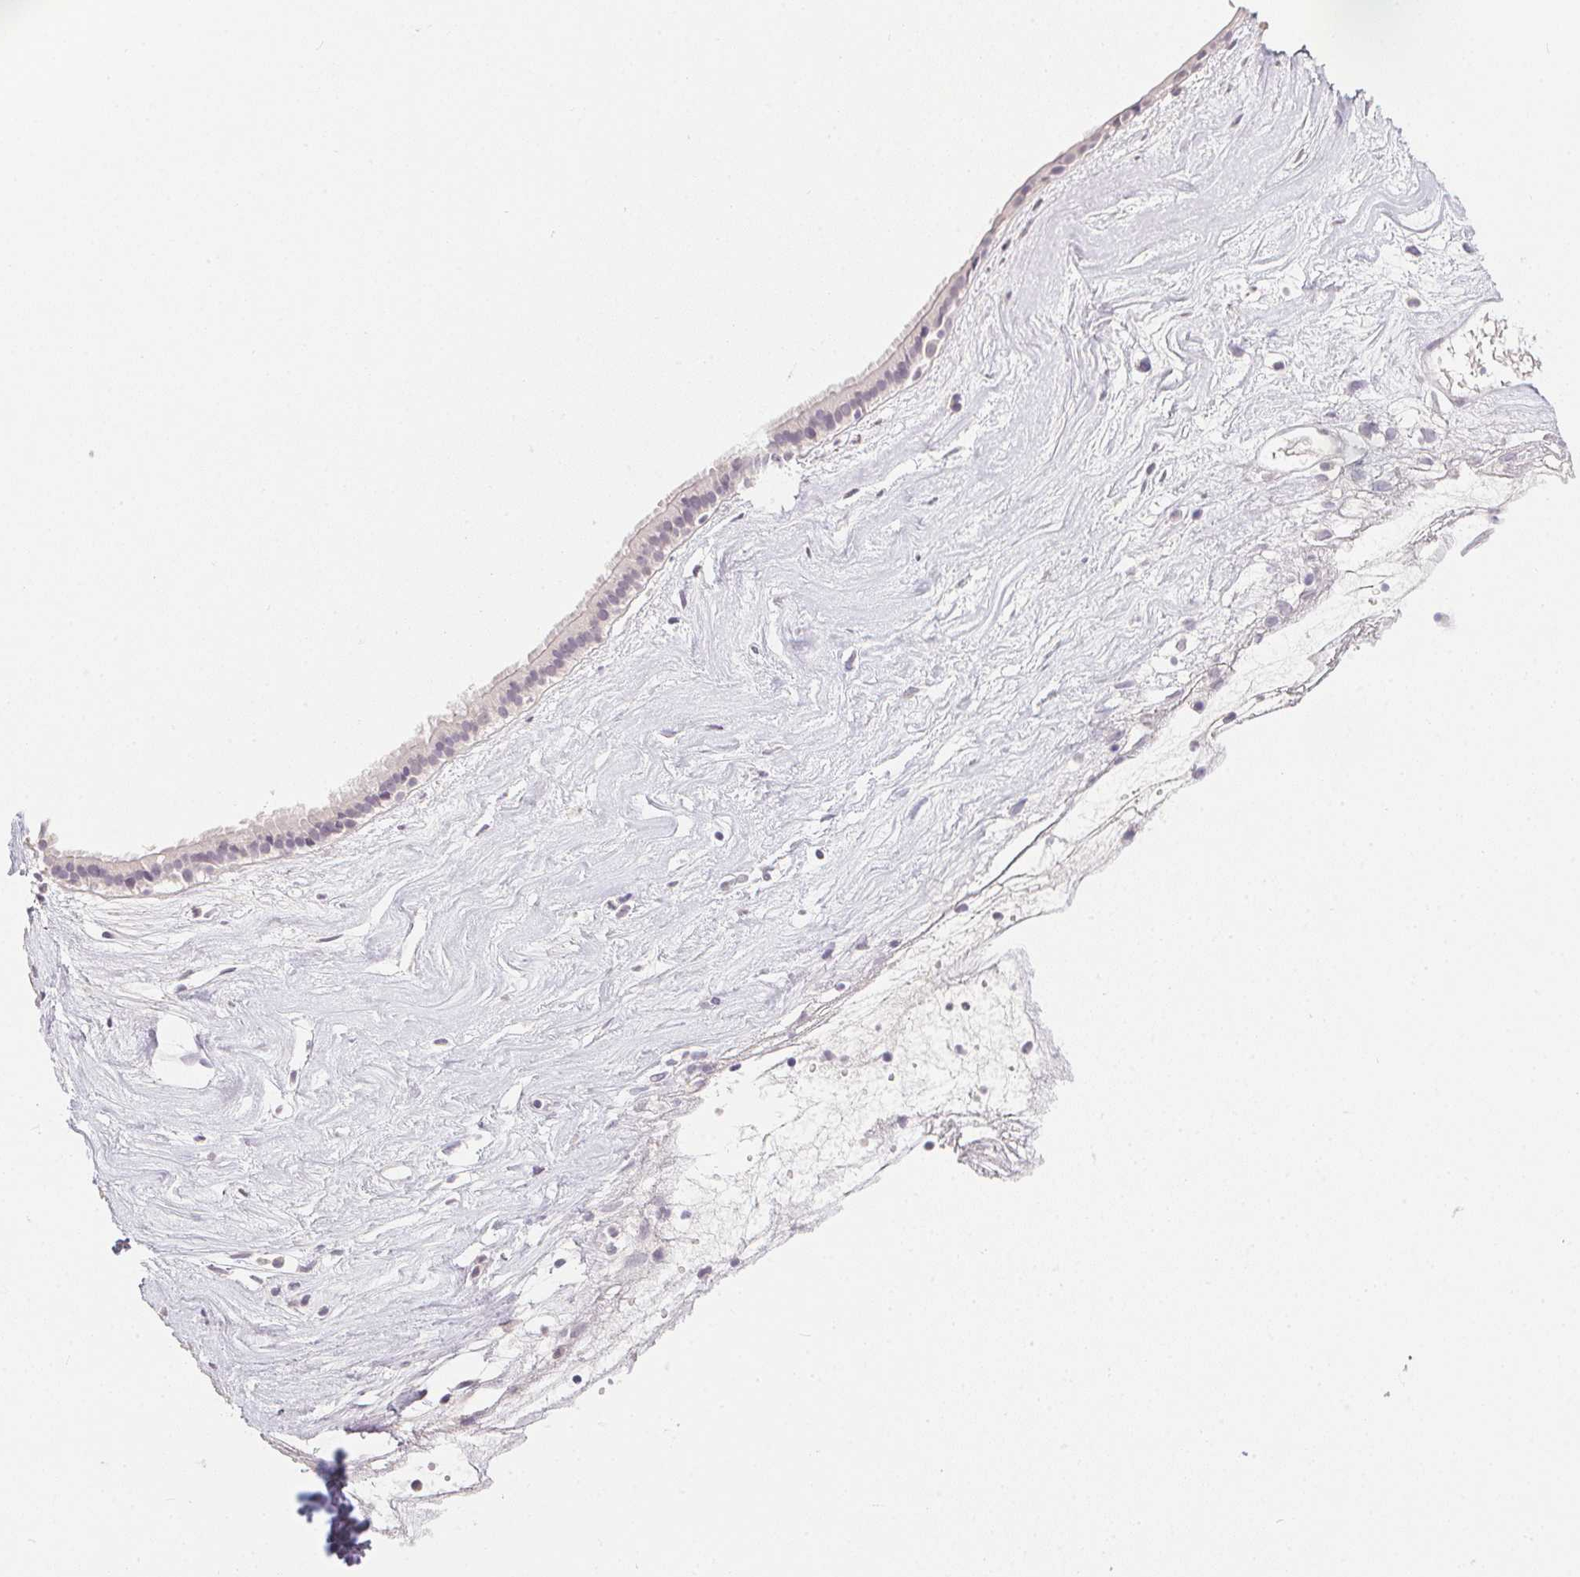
{"staining": {"intensity": "negative", "quantity": "none", "location": "none"}, "tissue": "nasopharynx", "cell_type": "Respiratory epithelial cells", "image_type": "normal", "snomed": [{"axis": "morphology", "description": "Normal tissue, NOS"}, {"axis": "topography", "description": "Nasopharynx"}], "caption": "This is an IHC micrograph of unremarkable nasopharynx. There is no staining in respiratory epithelial cells.", "gene": "PPY", "patient": {"sex": "male", "age": 24}}